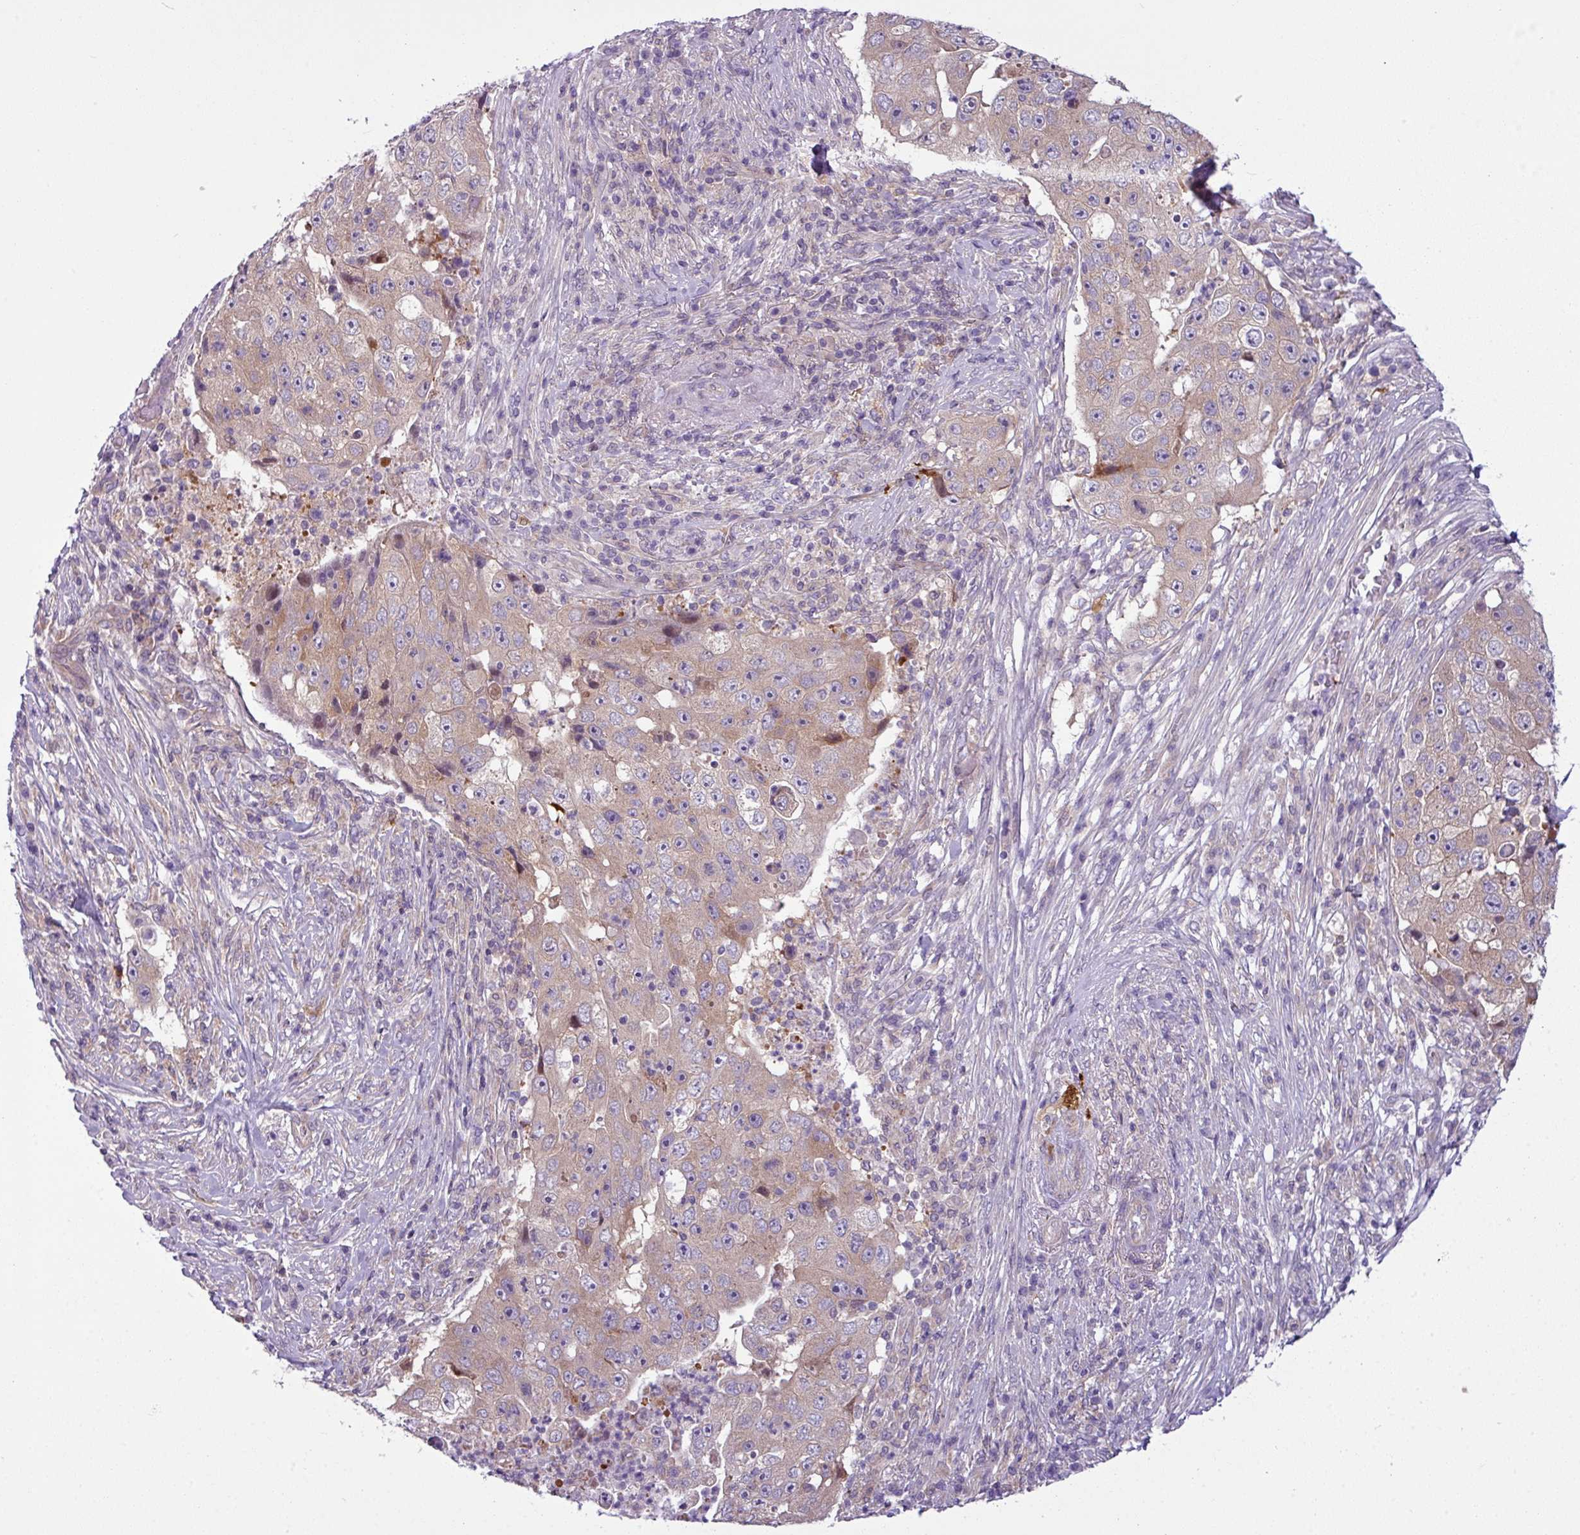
{"staining": {"intensity": "weak", "quantity": "25%-75%", "location": "cytoplasmic/membranous"}, "tissue": "lung cancer", "cell_type": "Tumor cells", "image_type": "cancer", "snomed": [{"axis": "morphology", "description": "Squamous cell carcinoma, NOS"}, {"axis": "topography", "description": "Lung"}], "caption": "Human lung cancer stained with a brown dye shows weak cytoplasmic/membranous positive staining in about 25%-75% of tumor cells.", "gene": "CAMK2B", "patient": {"sex": "male", "age": 64}}